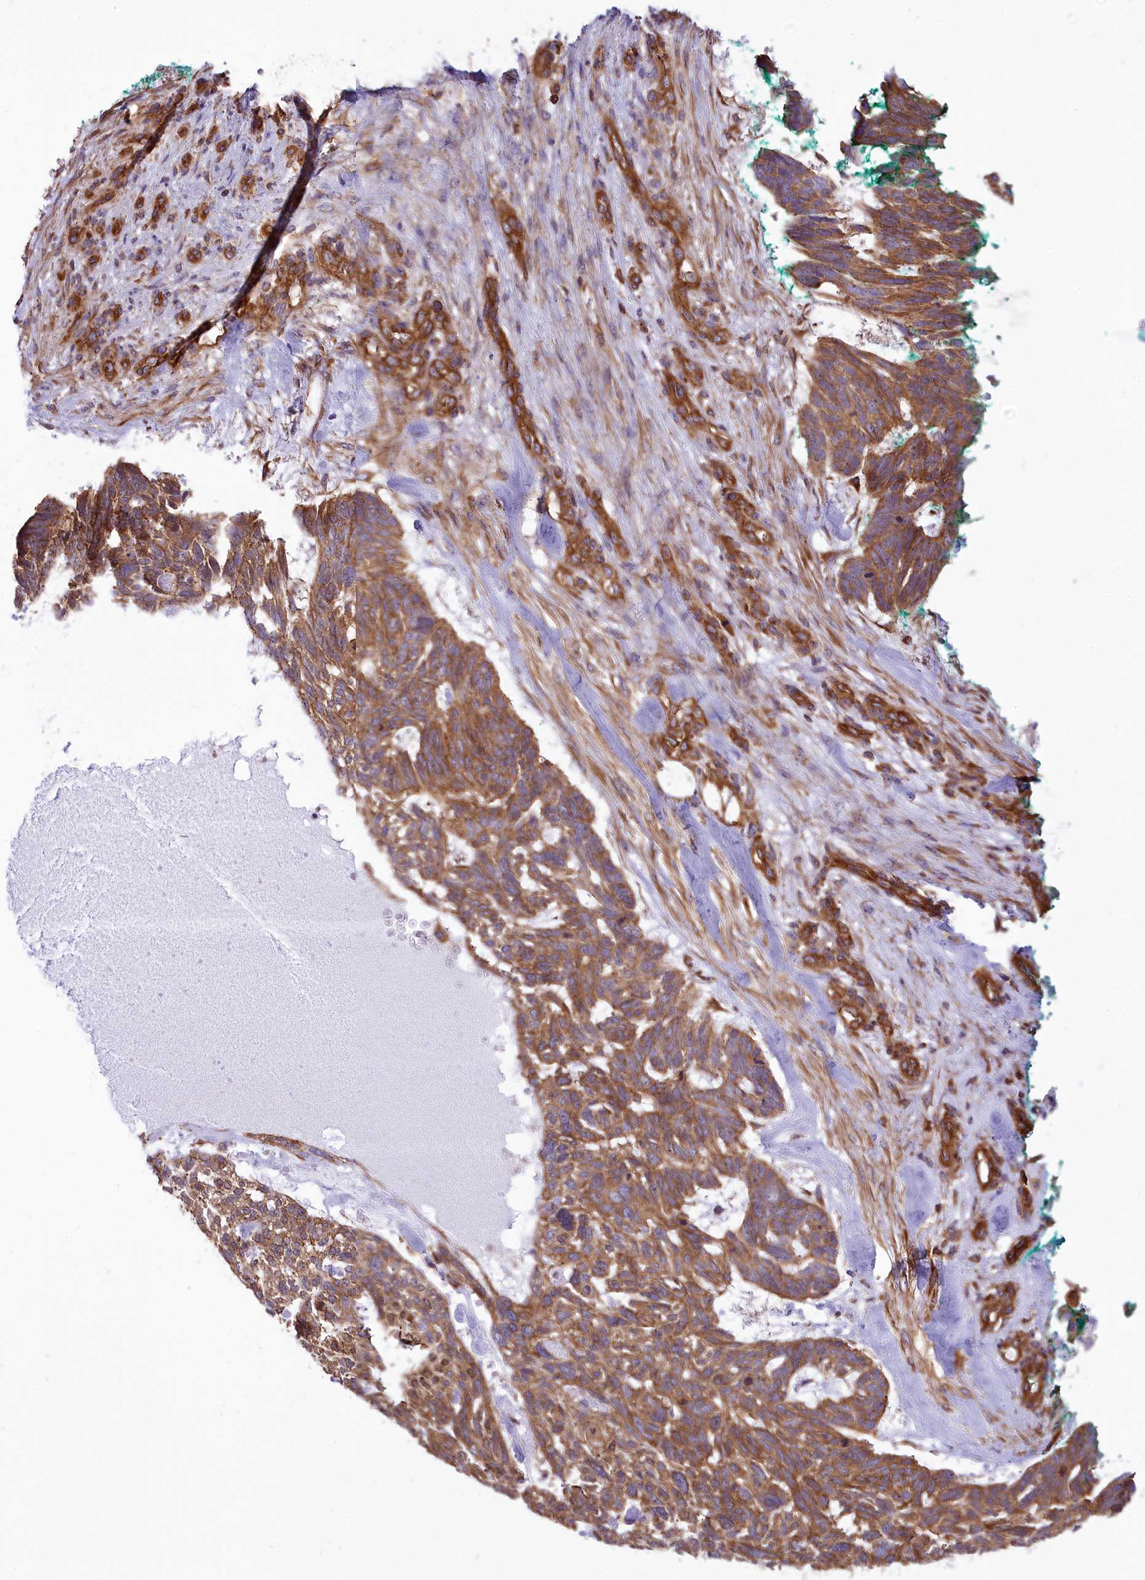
{"staining": {"intensity": "moderate", "quantity": ">75%", "location": "cytoplasmic/membranous"}, "tissue": "skin cancer", "cell_type": "Tumor cells", "image_type": "cancer", "snomed": [{"axis": "morphology", "description": "Basal cell carcinoma"}, {"axis": "topography", "description": "Skin"}], "caption": "Skin basal cell carcinoma stained for a protein shows moderate cytoplasmic/membranous positivity in tumor cells.", "gene": "SEPTIN9", "patient": {"sex": "male", "age": 88}}